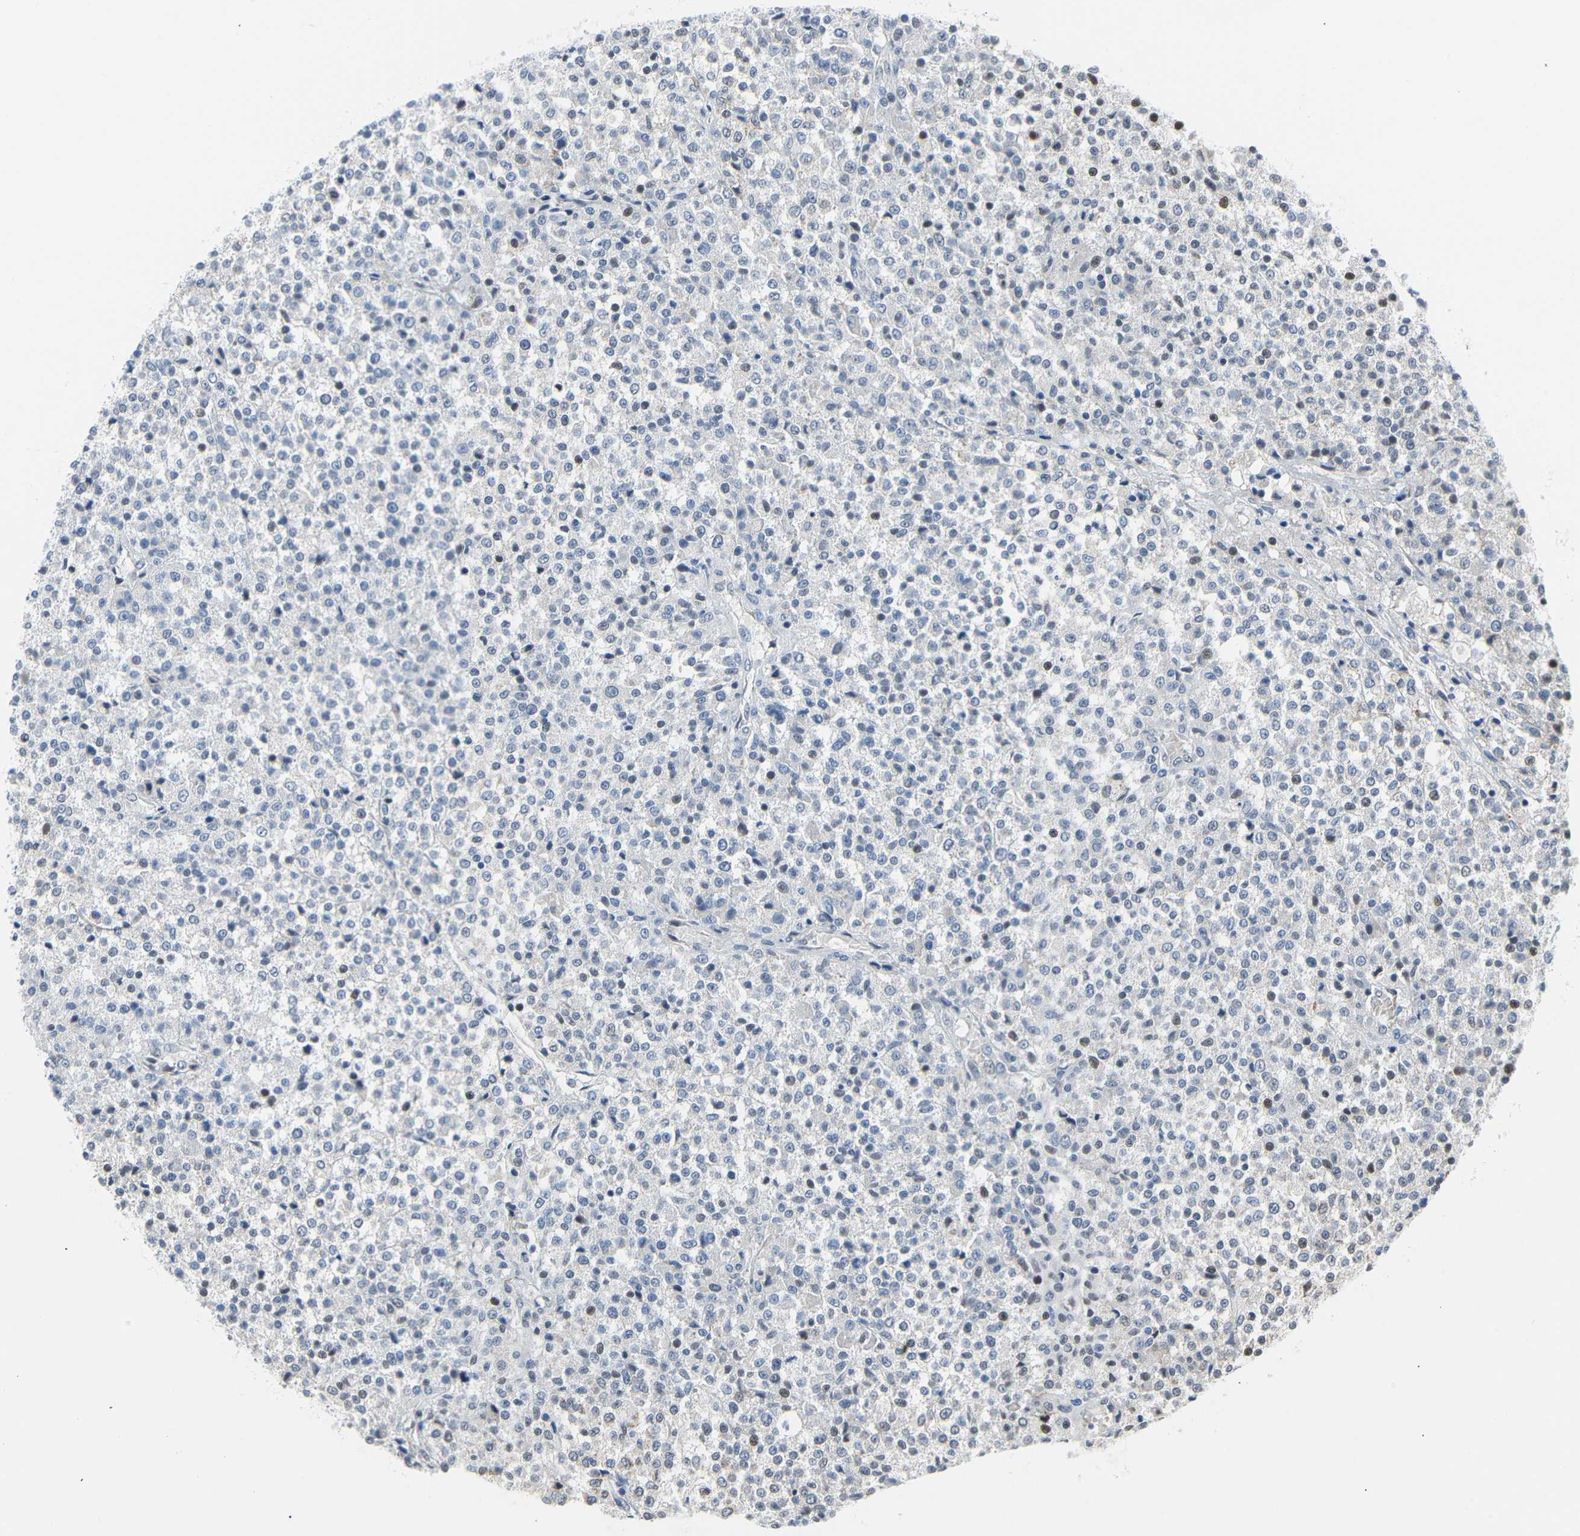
{"staining": {"intensity": "negative", "quantity": "none", "location": "none"}, "tissue": "testis cancer", "cell_type": "Tumor cells", "image_type": "cancer", "snomed": [{"axis": "morphology", "description": "Seminoma, NOS"}, {"axis": "topography", "description": "Testis"}], "caption": "A high-resolution photomicrograph shows IHC staining of seminoma (testis), which demonstrates no significant staining in tumor cells.", "gene": "IMPG2", "patient": {"sex": "male", "age": 59}}